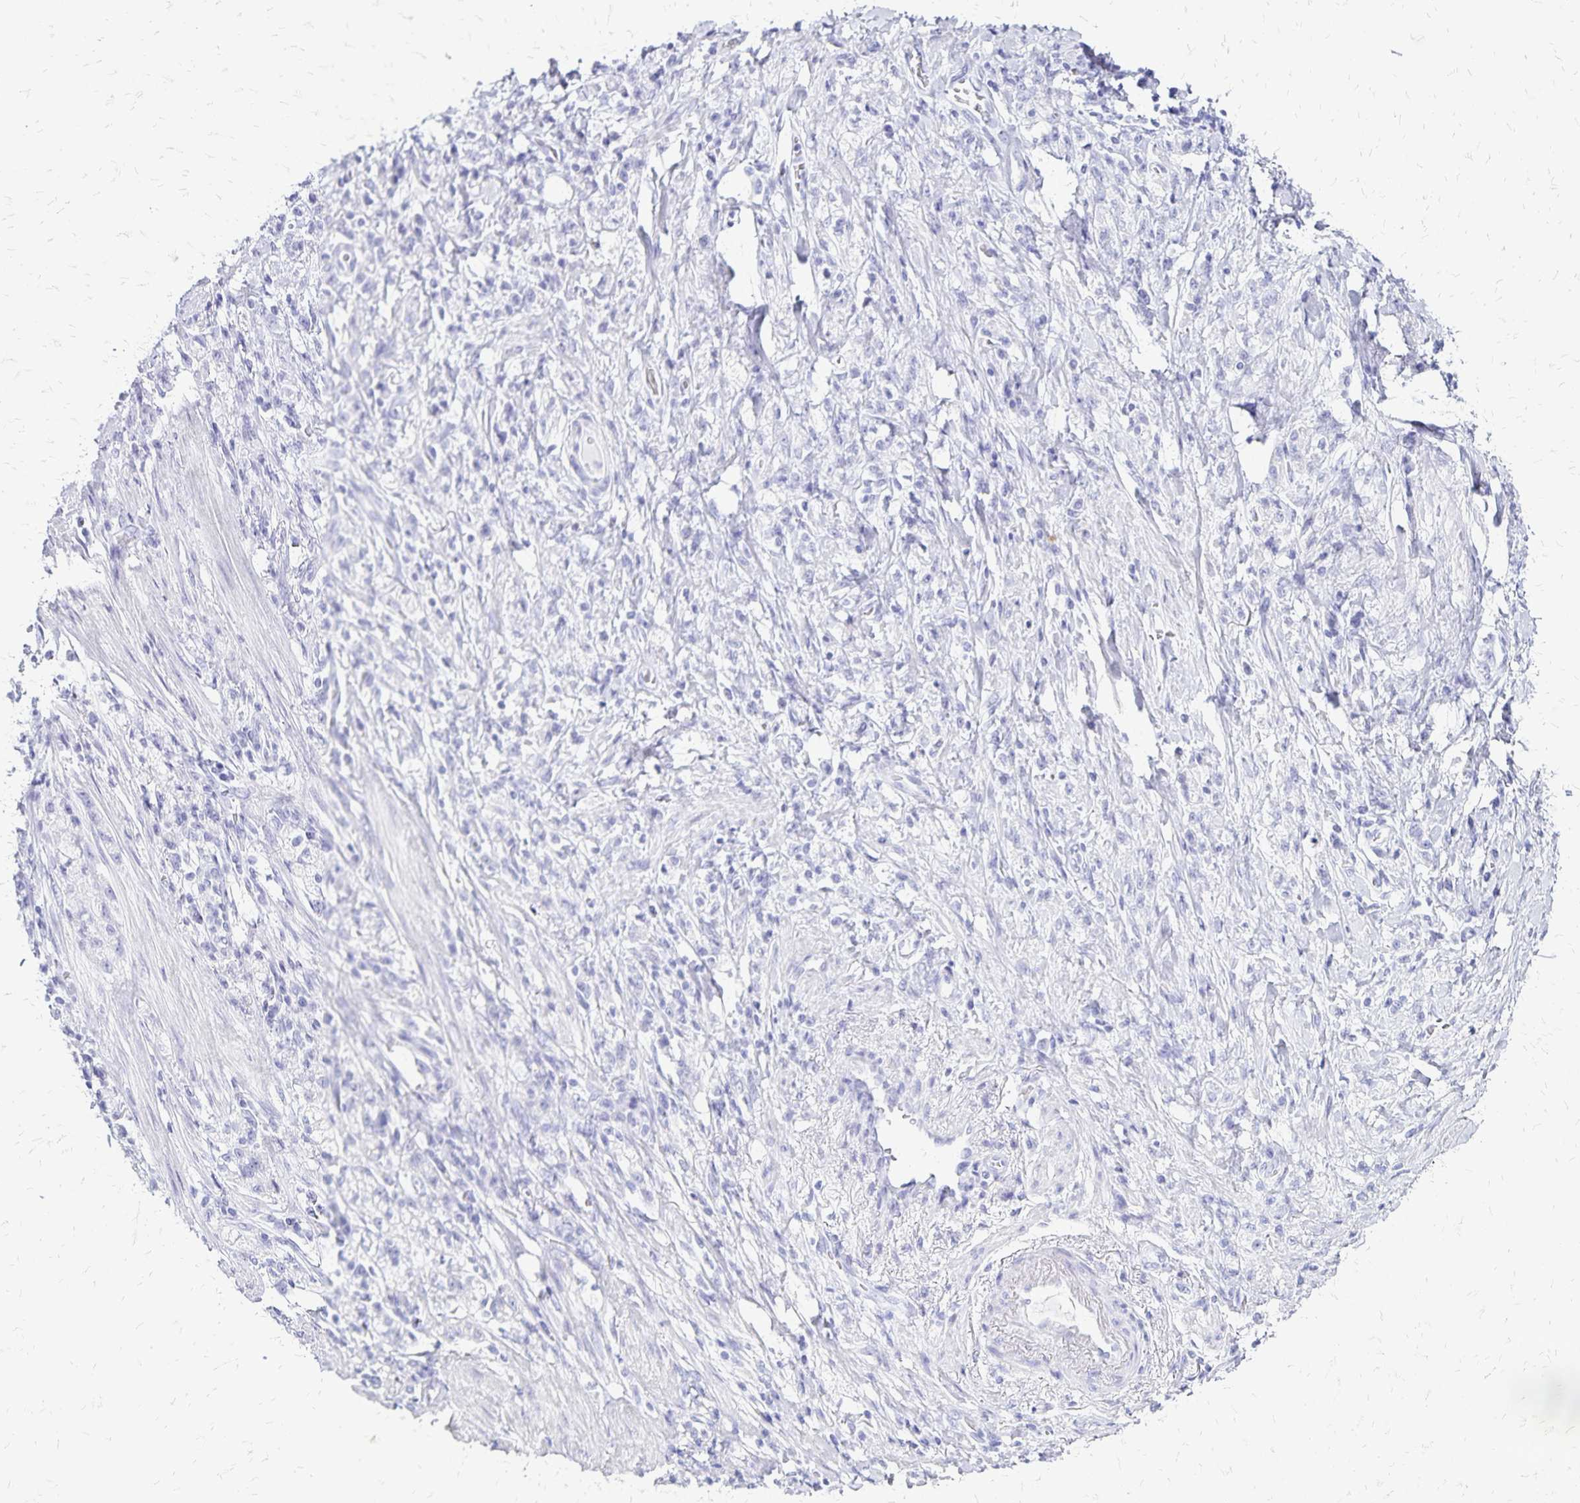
{"staining": {"intensity": "negative", "quantity": "none", "location": "none"}, "tissue": "stomach cancer", "cell_type": "Tumor cells", "image_type": "cancer", "snomed": [{"axis": "morphology", "description": "Adenocarcinoma, NOS"}, {"axis": "topography", "description": "Stomach"}], "caption": "Stomach cancer was stained to show a protein in brown. There is no significant positivity in tumor cells.", "gene": "LIN28B", "patient": {"sex": "male", "age": 77}}